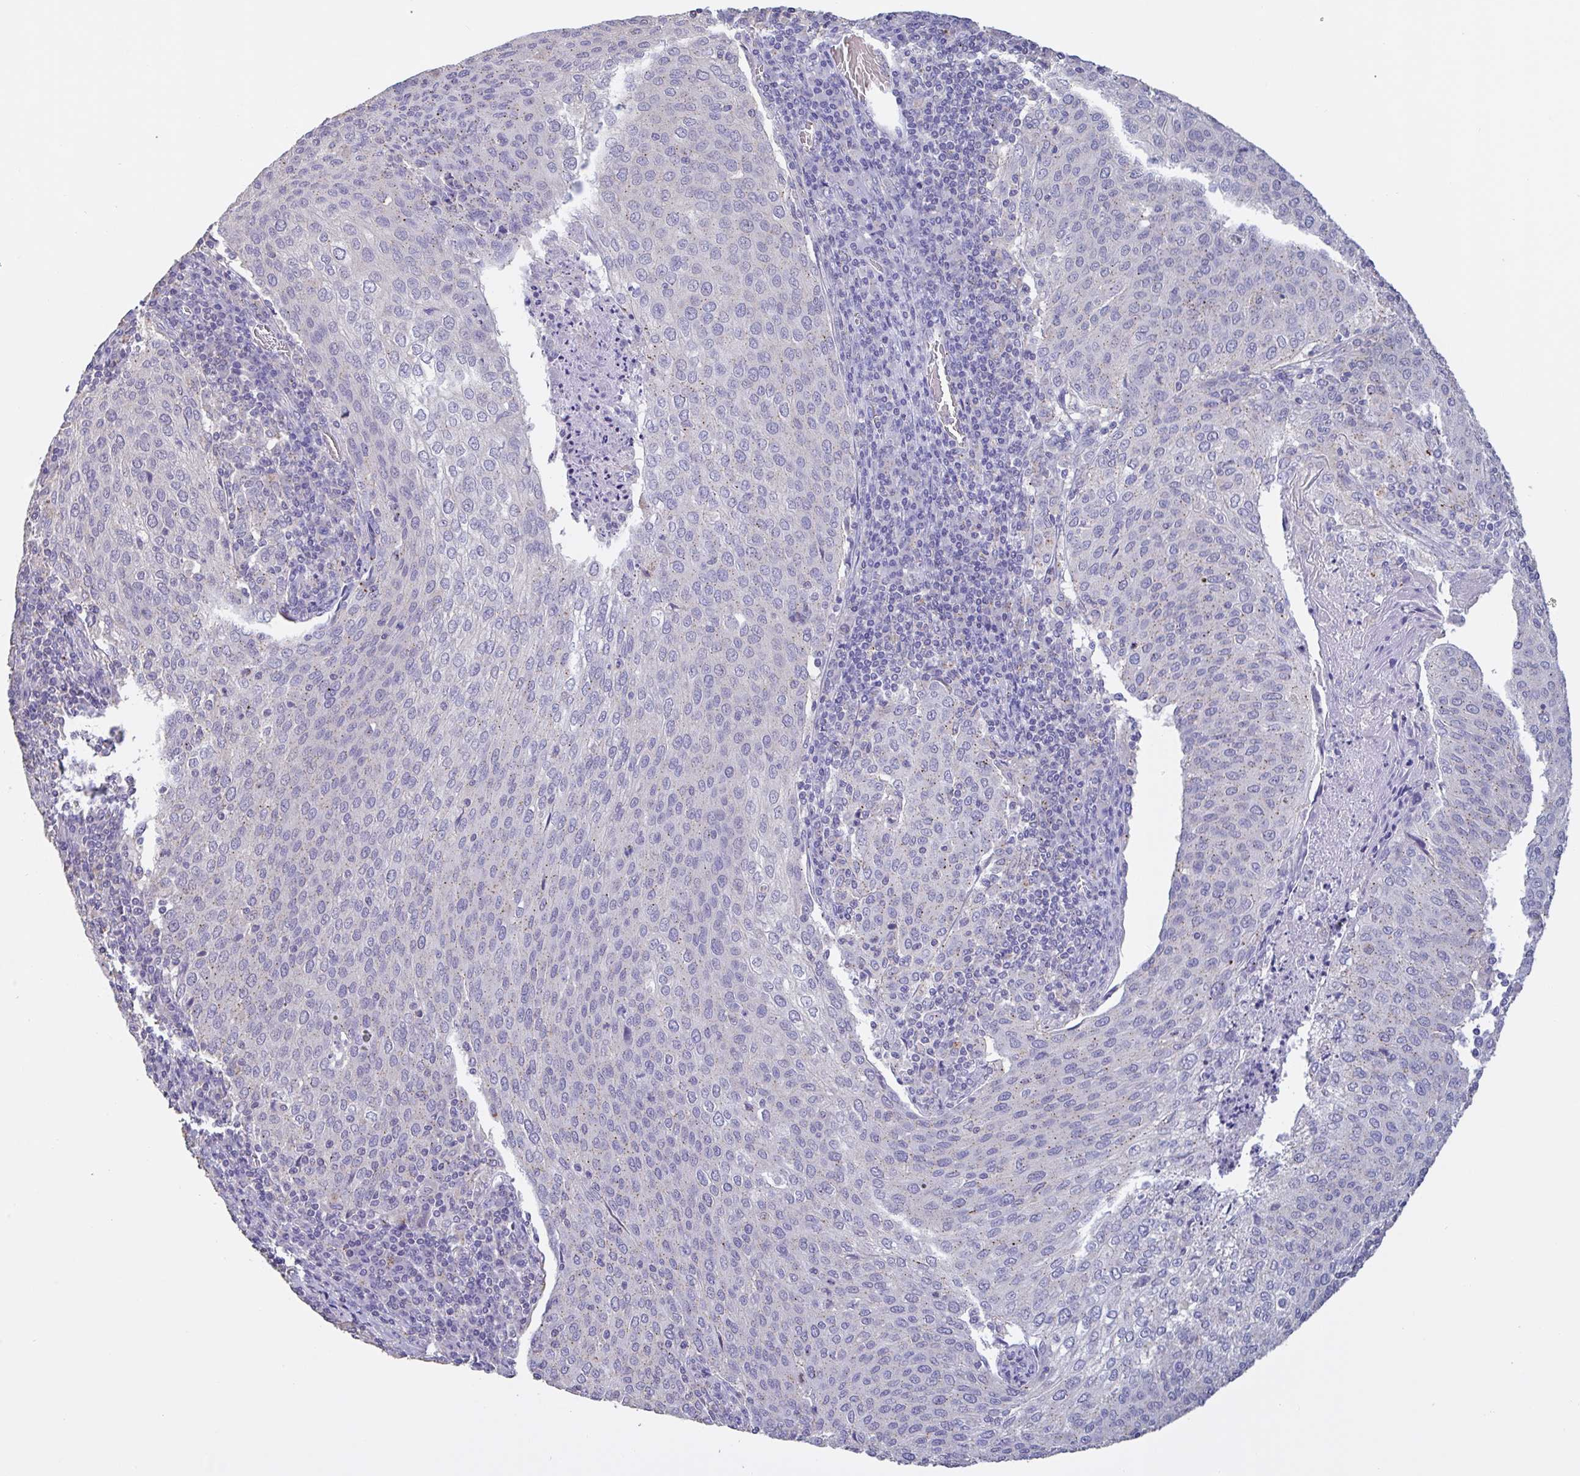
{"staining": {"intensity": "negative", "quantity": "none", "location": "none"}, "tissue": "cervical cancer", "cell_type": "Tumor cells", "image_type": "cancer", "snomed": [{"axis": "morphology", "description": "Squamous cell carcinoma, NOS"}, {"axis": "topography", "description": "Cervix"}], "caption": "DAB immunohistochemical staining of human squamous cell carcinoma (cervical) demonstrates no significant staining in tumor cells.", "gene": "CHMP5", "patient": {"sex": "female", "age": 46}}